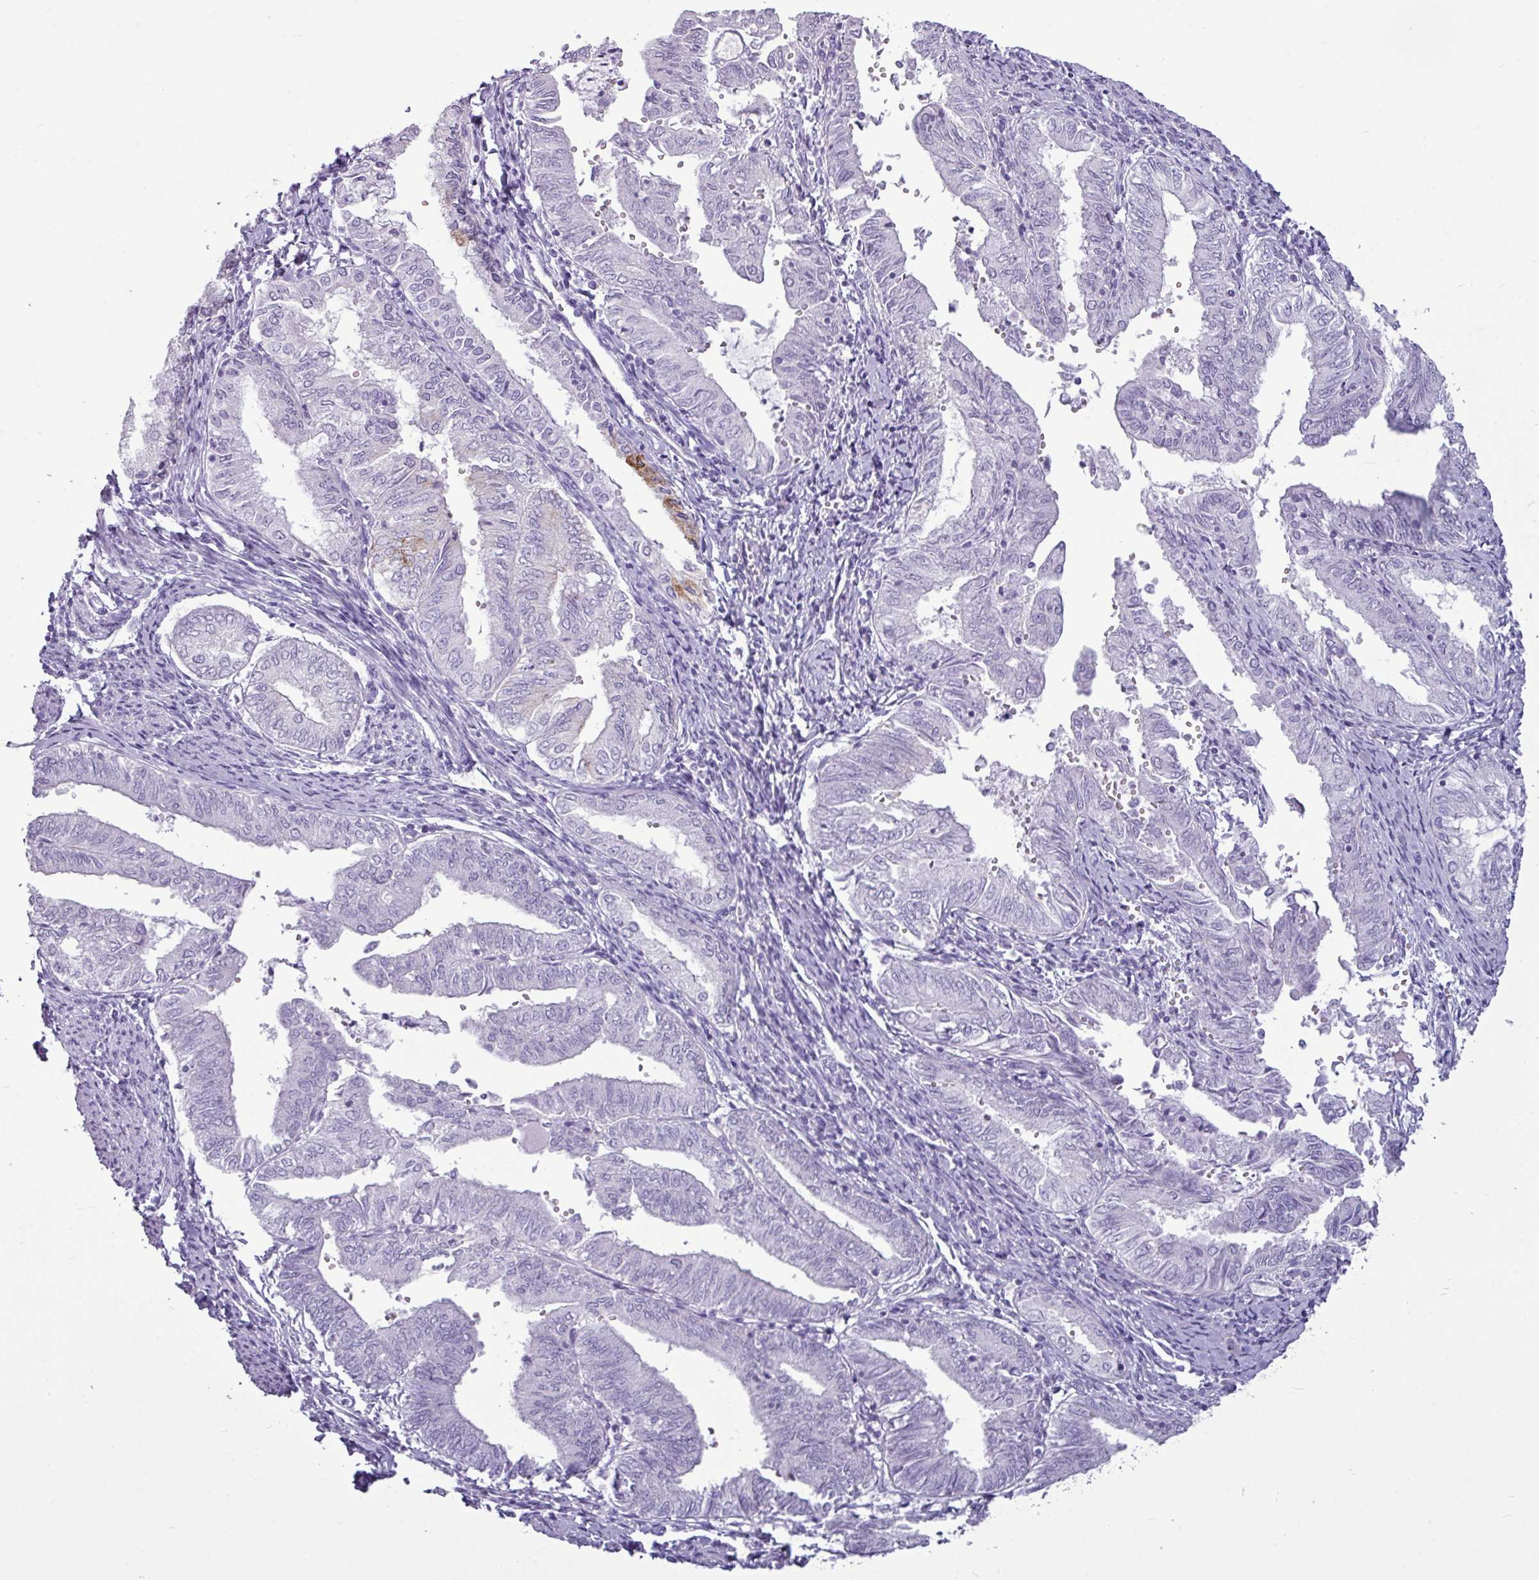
{"staining": {"intensity": "negative", "quantity": "none", "location": "none"}, "tissue": "endometrial cancer", "cell_type": "Tumor cells", "image_type": "cancer", "snomed": [{"axis": "morphology", "description": "Adenocarcinoma, NOS"}, {"axis": "topography", "description": "Endometrium"}], "caption": "The micrograph exhibits no staining of tumor cells in endometrial cancer.", "gene": "AMY2A", "patient": {"sex": "female", "age": 66}}